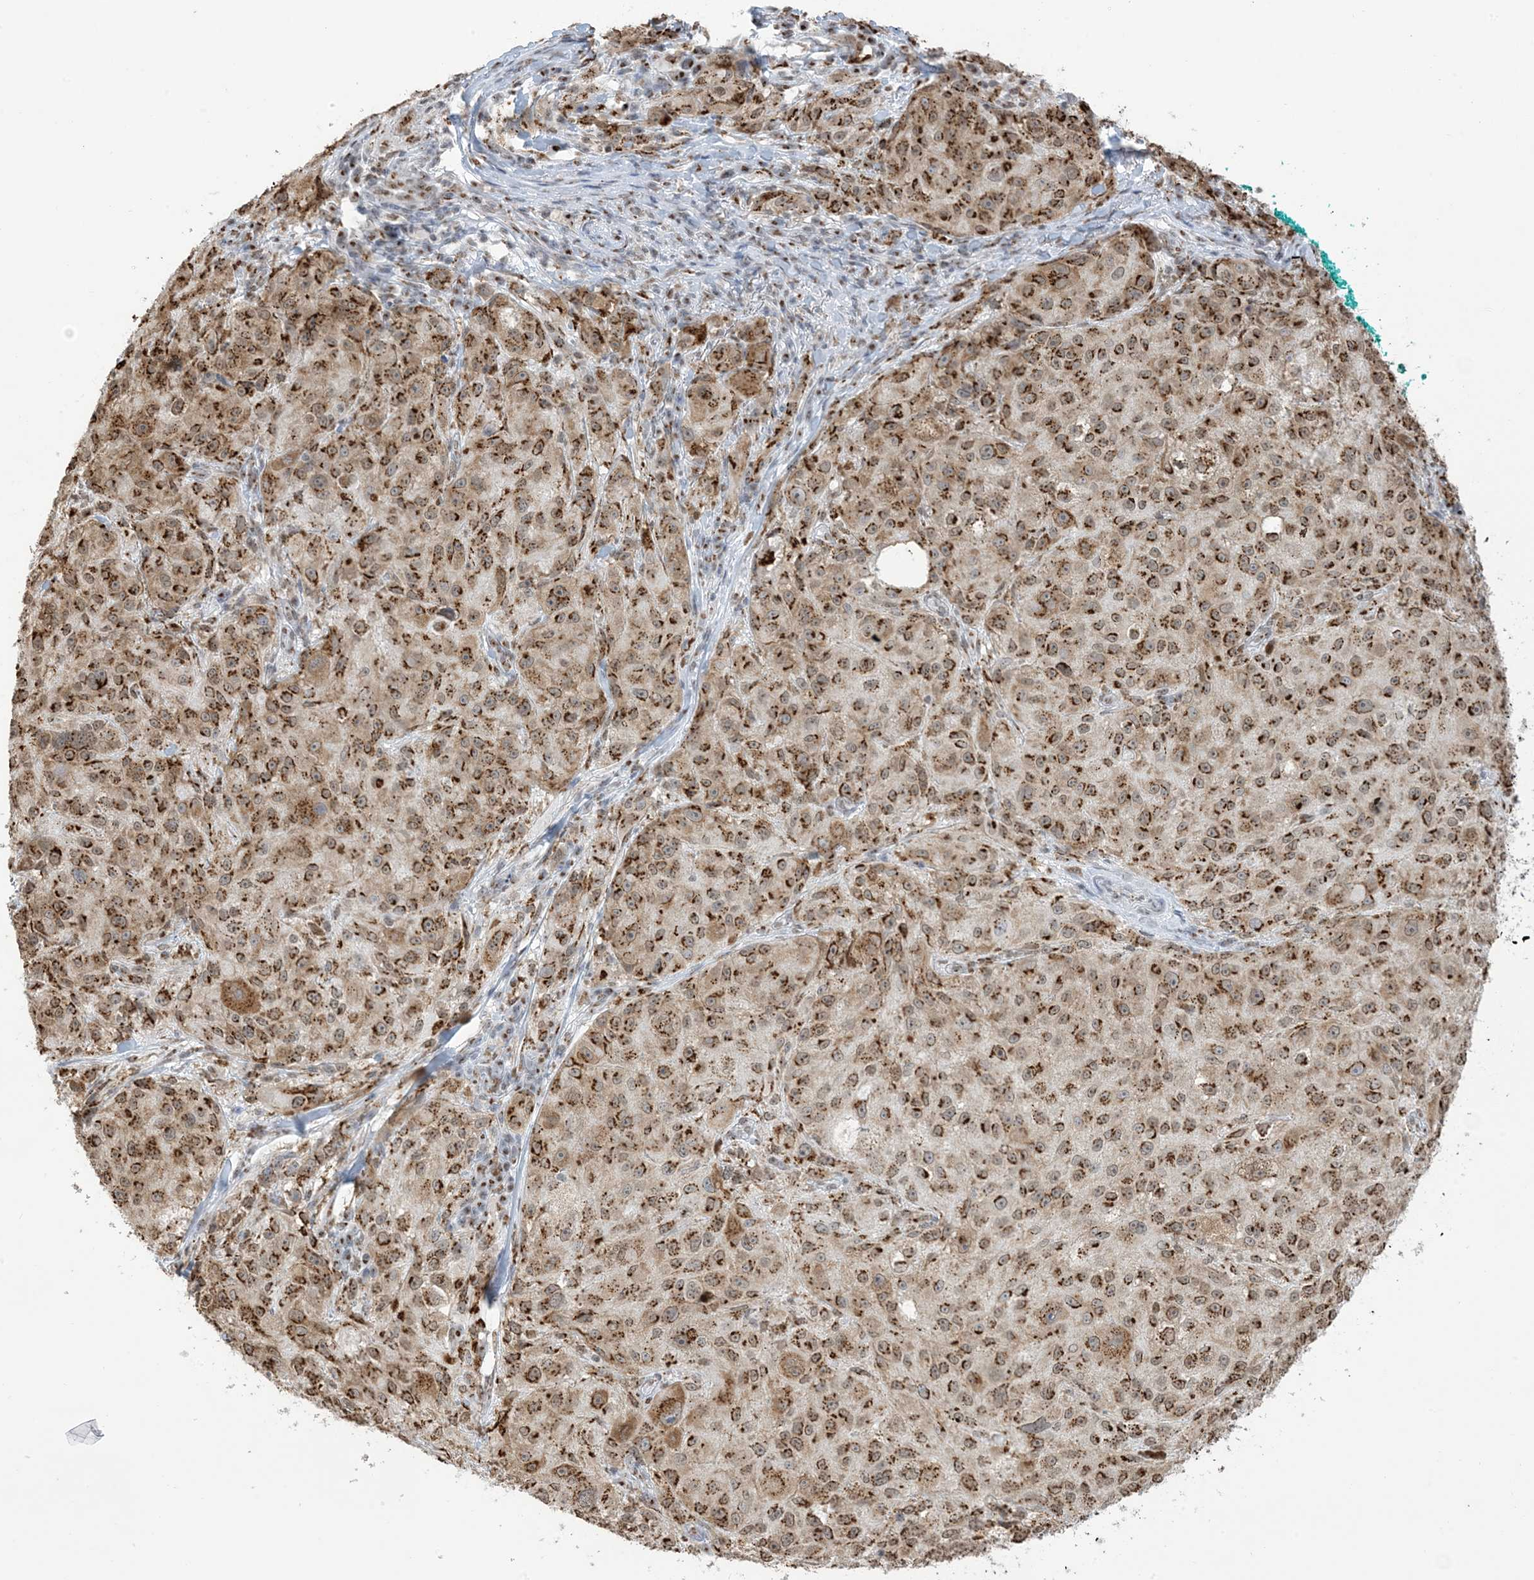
{"staining": {"intensity": "moderate", "quantity": ">75%", "location": "cytoplasmic/membranous,nuclear"}, "tissue": "melanoma", "cell_type": "Tumor cells", "image_type": "cancer", "snomed": [{"axis": "morphology", "description": "Necrosis, NOS"}, {"axis": "morphology", "description": "Malignant melanoma, NOS"}, {"axis": "topography", "description": "Skin"}], "caption": "Malignant melanoma stained for a protein (brown) demonstrates moderate cytoplasmic/membranous and nuclear positive staining in approximately >75% of tumor cells.", "gene": "GPR107", "patient": {"sex": "female", "age": 87}}